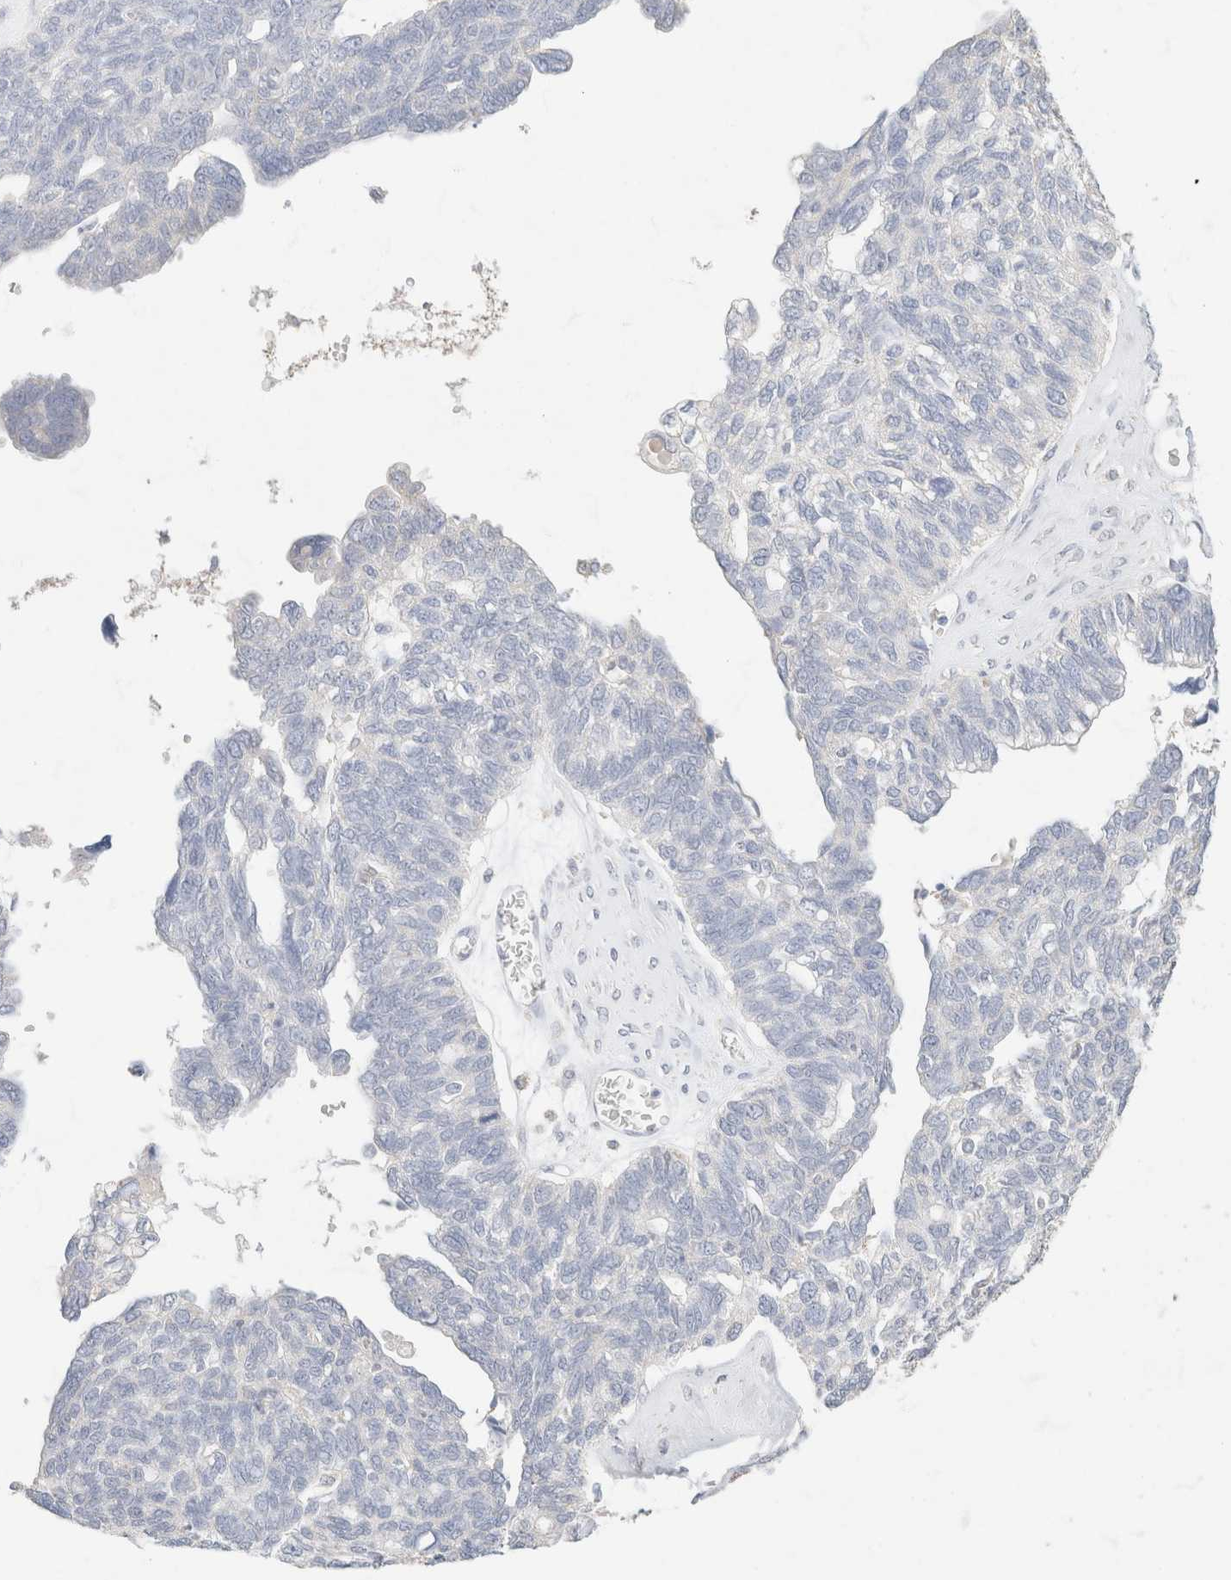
{"staining": {"intensity": "negative", "quantity": "none", "location": "none"}, "tissue": "ovarian cancer", "cell_type": "Tumor cells", "image_type": "cancer", "snomed": [{"axis": "morphology", "description": "Cystadenocarcinoma, serous, NOS"}, {"axis": "topography", "description": "Ovary"}], "caption": "This histopathology image is of ovarian cancer (serous cystadenocarcinoma) stained with immunohistochemistry to label a protein in brown with the nuclei are counter-stained blue. There is no expression in tumor cells.", "gene": "CA12", "patient": {"sex": "female", "age": 79}}